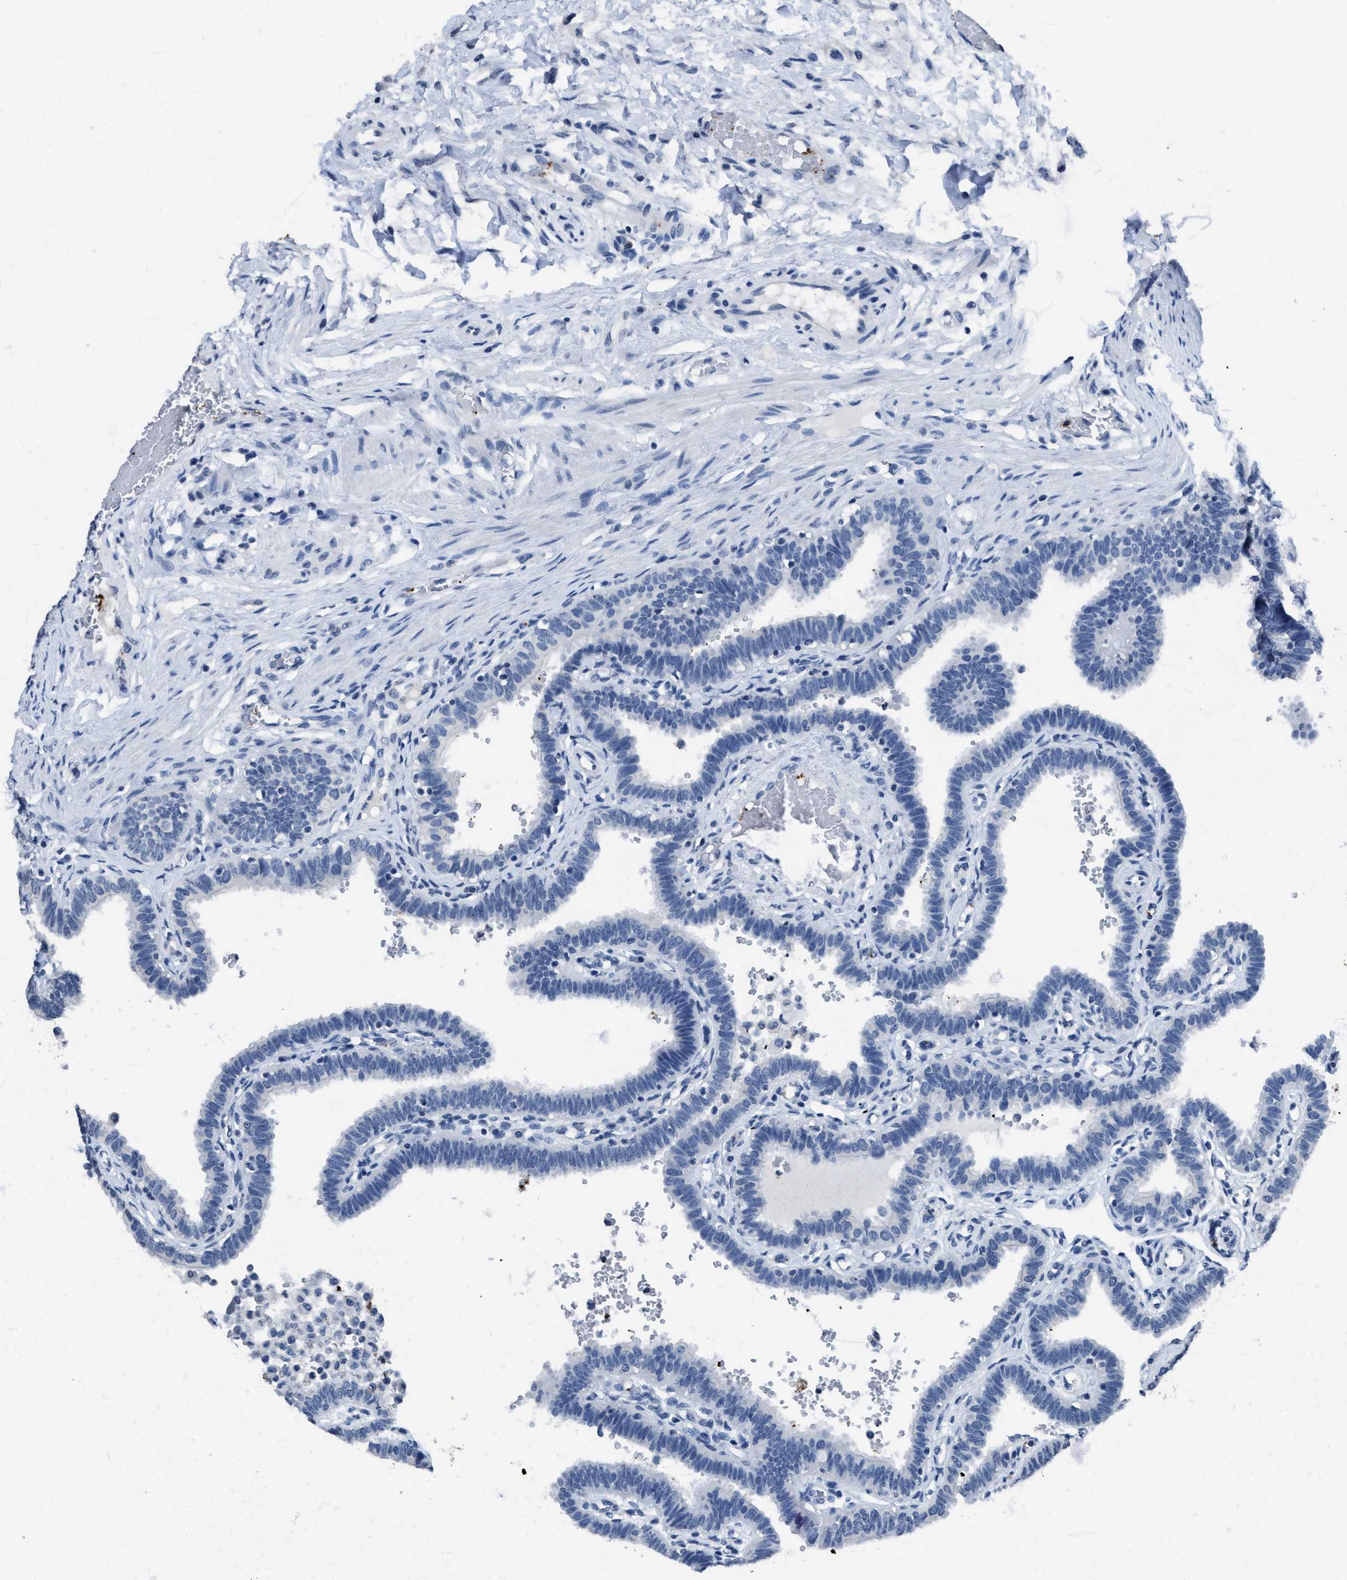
{"staining": {"intensity": "negative", "quantity": "none", "location": "none"}, "tissue": "fallopian tube", "cell_type": "Glandular cells", "image_type": "normal", "snomed": [{"axis": "morphology", "description": "Normal tissue, NOS"}, {"axis": "topography", "description": "Fallopian tube"}, {"axis": "topography", "description": "Placenta"}], "caption": "This is an IHC photomicrograph of normal fallopian tube. There is no positivity in glandular cells.", "gene": "ITGA2B", "patient": {"sex": "female", "age": 34}}